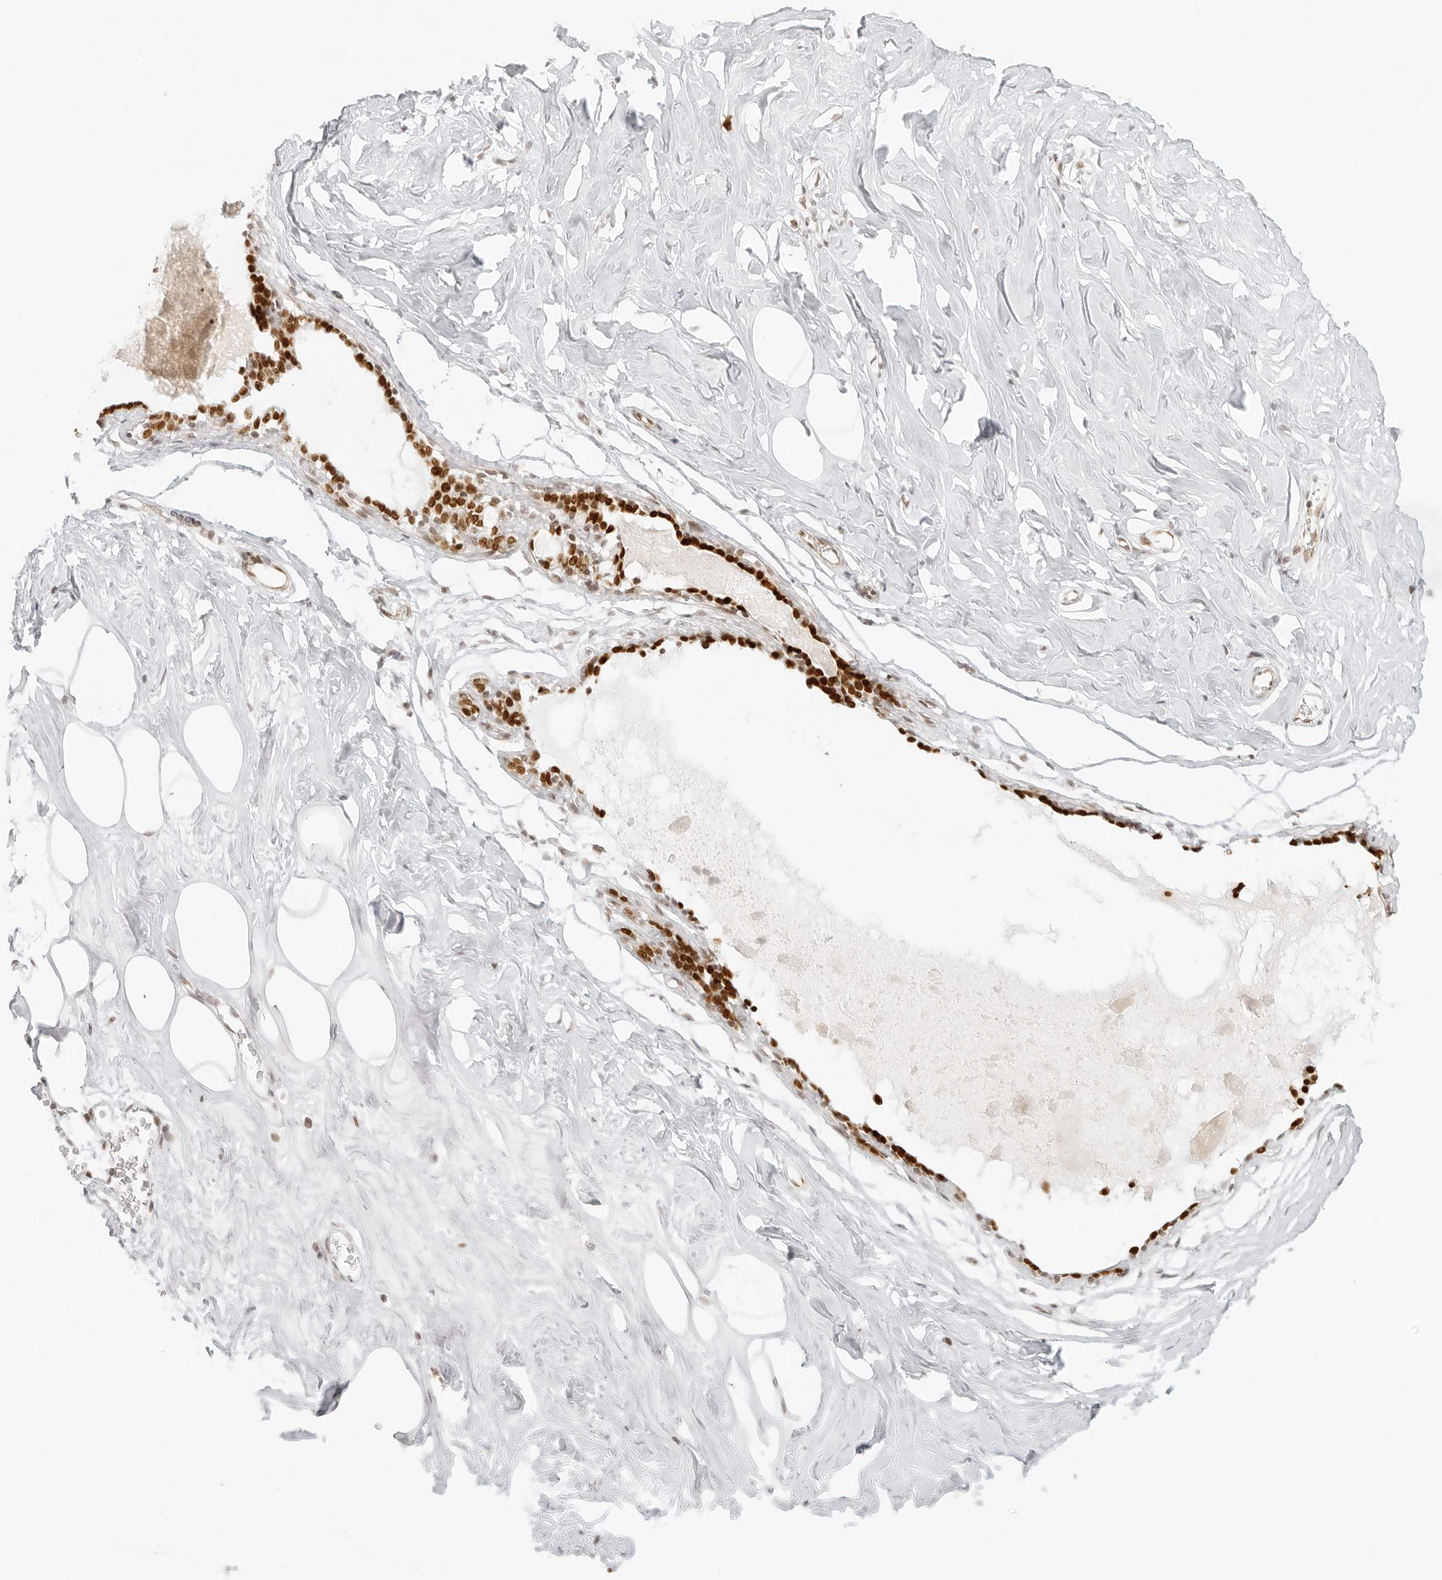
{"staining": {"intensity": "moderate", "quantity": ">75%", "location": "nuclear"}, "tissue": "adipose tissue", "cell_type": "Adipocytes", "image_type": "normal", "snomed": [{"axis": "morphology", "description": "Normal tissue, NOS"}, {"axis": "morphology", "description": "Fibrosis, NOS"}, {"axis": "topography", "description": "Breast"}, {"axis": "topography", "description": "Adipose tissue"}], "caption": "DAB (3,3'-diaminobenzidine) immunohistochemical staining of benign human adipose tissue reveals moderate nuclear protein staining in approximately >75% of adipocytes.", "gene": "RCC1", "patient": {"sex": "female", "age": 39}}